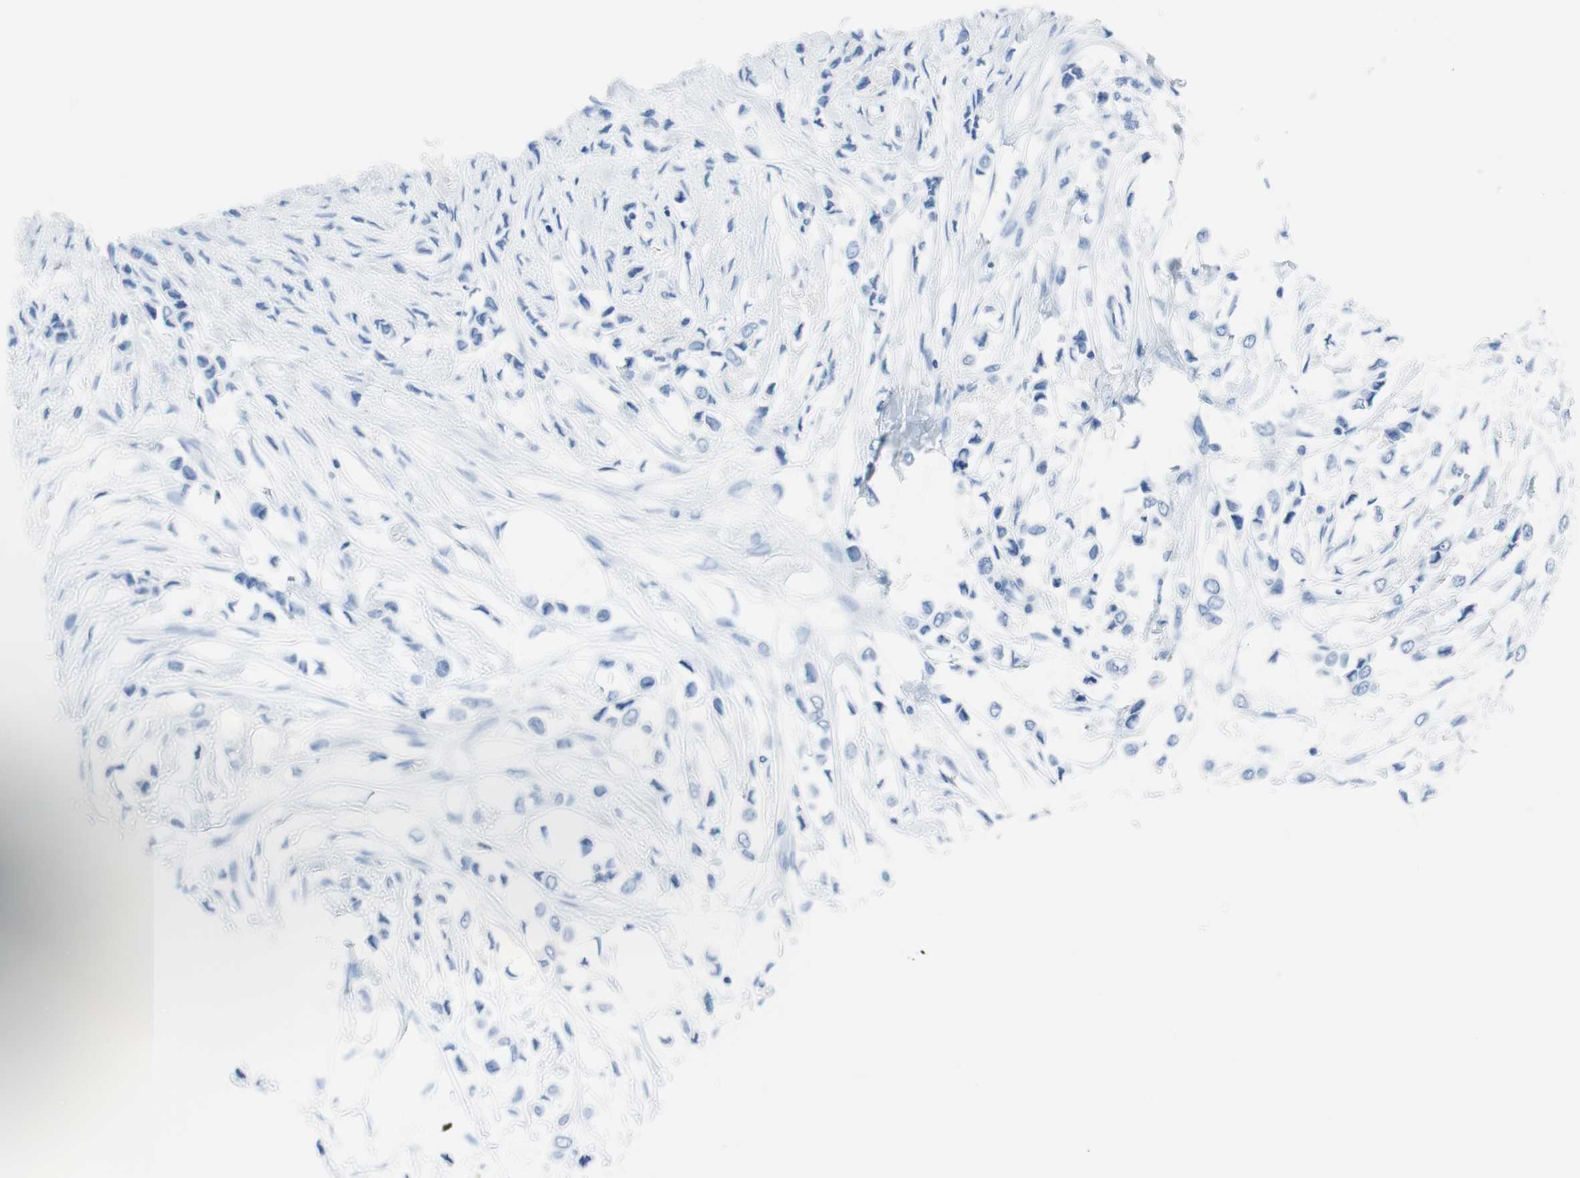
{"staining": {"intensity": "negative", "quantity": "none", "location": "none"}, "tissue": "breast cancer", "cell_type": "Tumor cells", "image_type": "cancer", "snomed": [{"axis": "morphology", "description": "Lobular carcinoma"}, {"axis": "topography", "description": "Breast"}], "caption": "Tumor cells show no significant protein positivity in breast cancer (lobular carcinoma).", "gene": "NFATC2", "patient": {"sex": "female", "age": 51}}